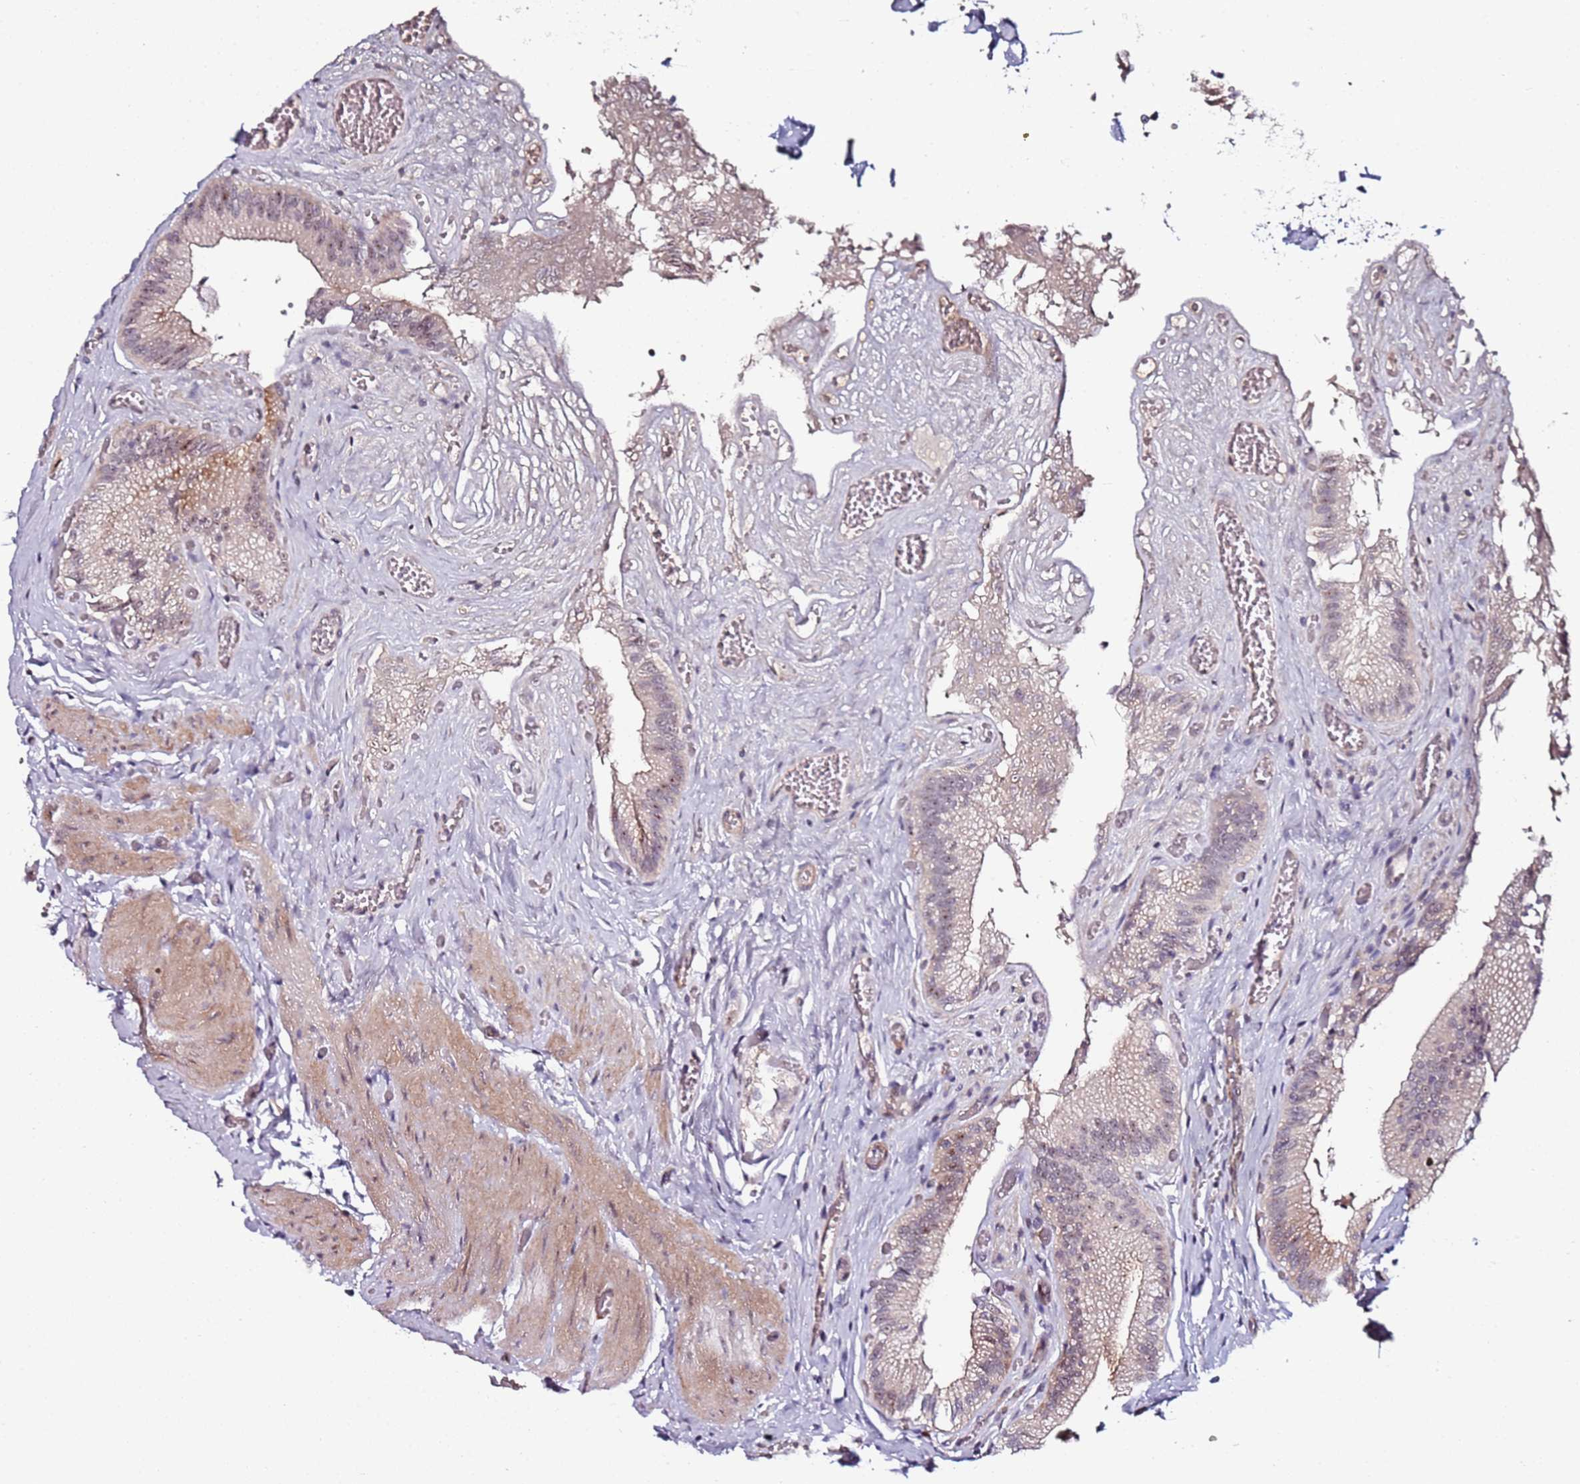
{"staining": {"intensity": "moderate", "quantity": "<25%", "location": "cytoplasmic/membranous"}, "tissue": "gallbladder", "cell_type": "Glandular cells", "image_type": "normal", "snomed": [{"axis": "morphology", "description": "Normal tissue, NOS"}, {"axis": "topography", "description": "Gallbladder"}, {"axis": "topography", "description": "Peripheral nerve tissue"}], "caption": "Protein staining of benign gallbladder shows moderate cytoplasmic/membranous expression in about <25% of glandular cells.", "gene": "DUSP28", "patient": {"sex": "male", "age": 17}}